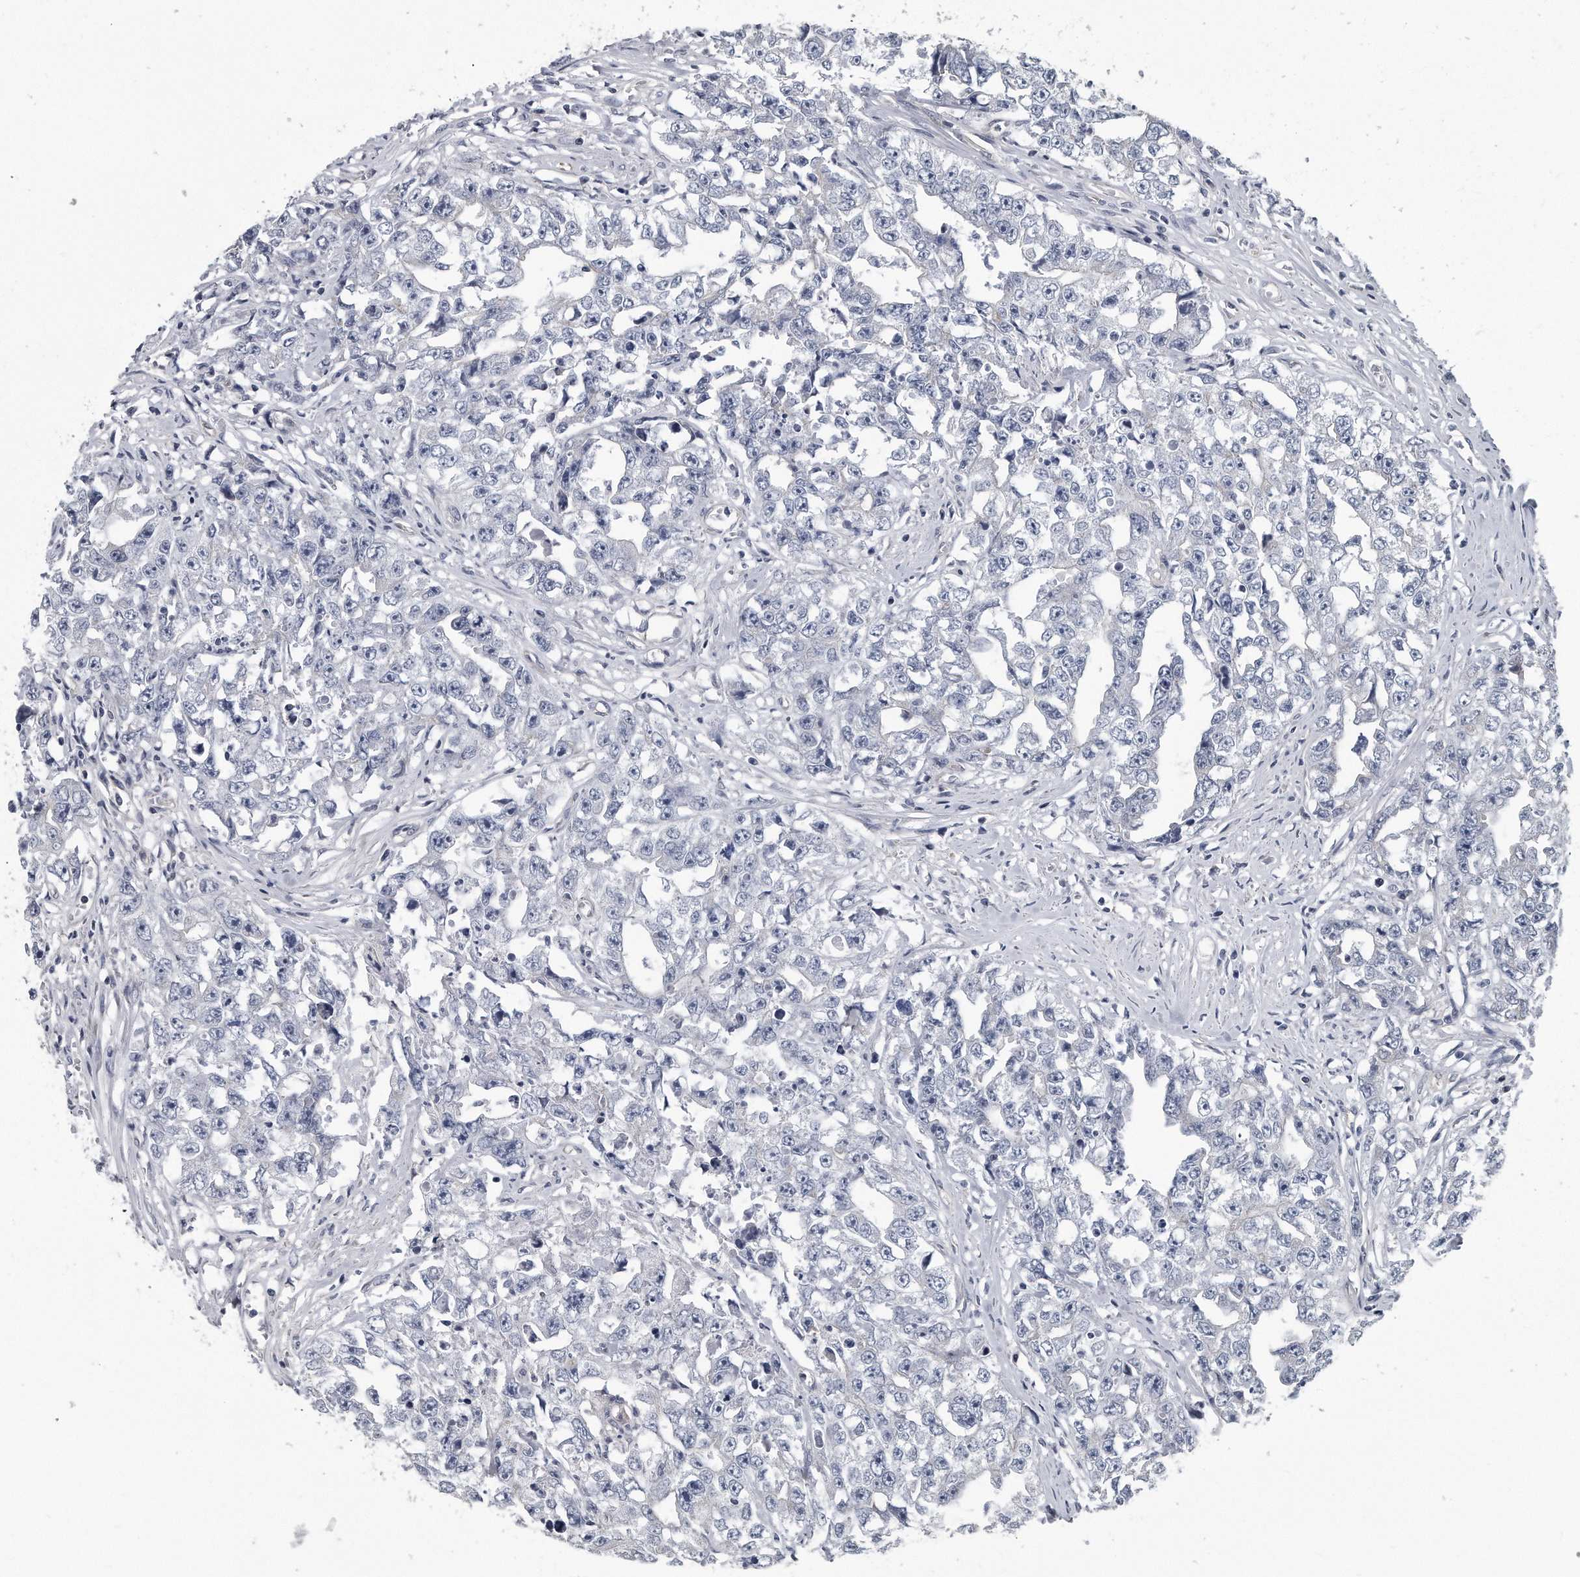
{"staining": {"intensity": "negative", "quantity": "none", "location": "none"}, "tissue": "testis cancer", "cell_type": "Tumor cells", "image_type": "cancer", "snomed": [{"axis": "morphology", "description": "Seminoma, NOS"}, {"axis": "morphology", "description": "Carcinoma, Embryonal, NOS"}, {"axis": "topography", "description": "Testis"}], "caption": "The immunohistochemistry (IHC) image has no significant staining in tumor cells of embryonal carcinoma (testis) tissue.", "gene": "ARMCX1", "patient": {"sex": "male", "age": 43}}